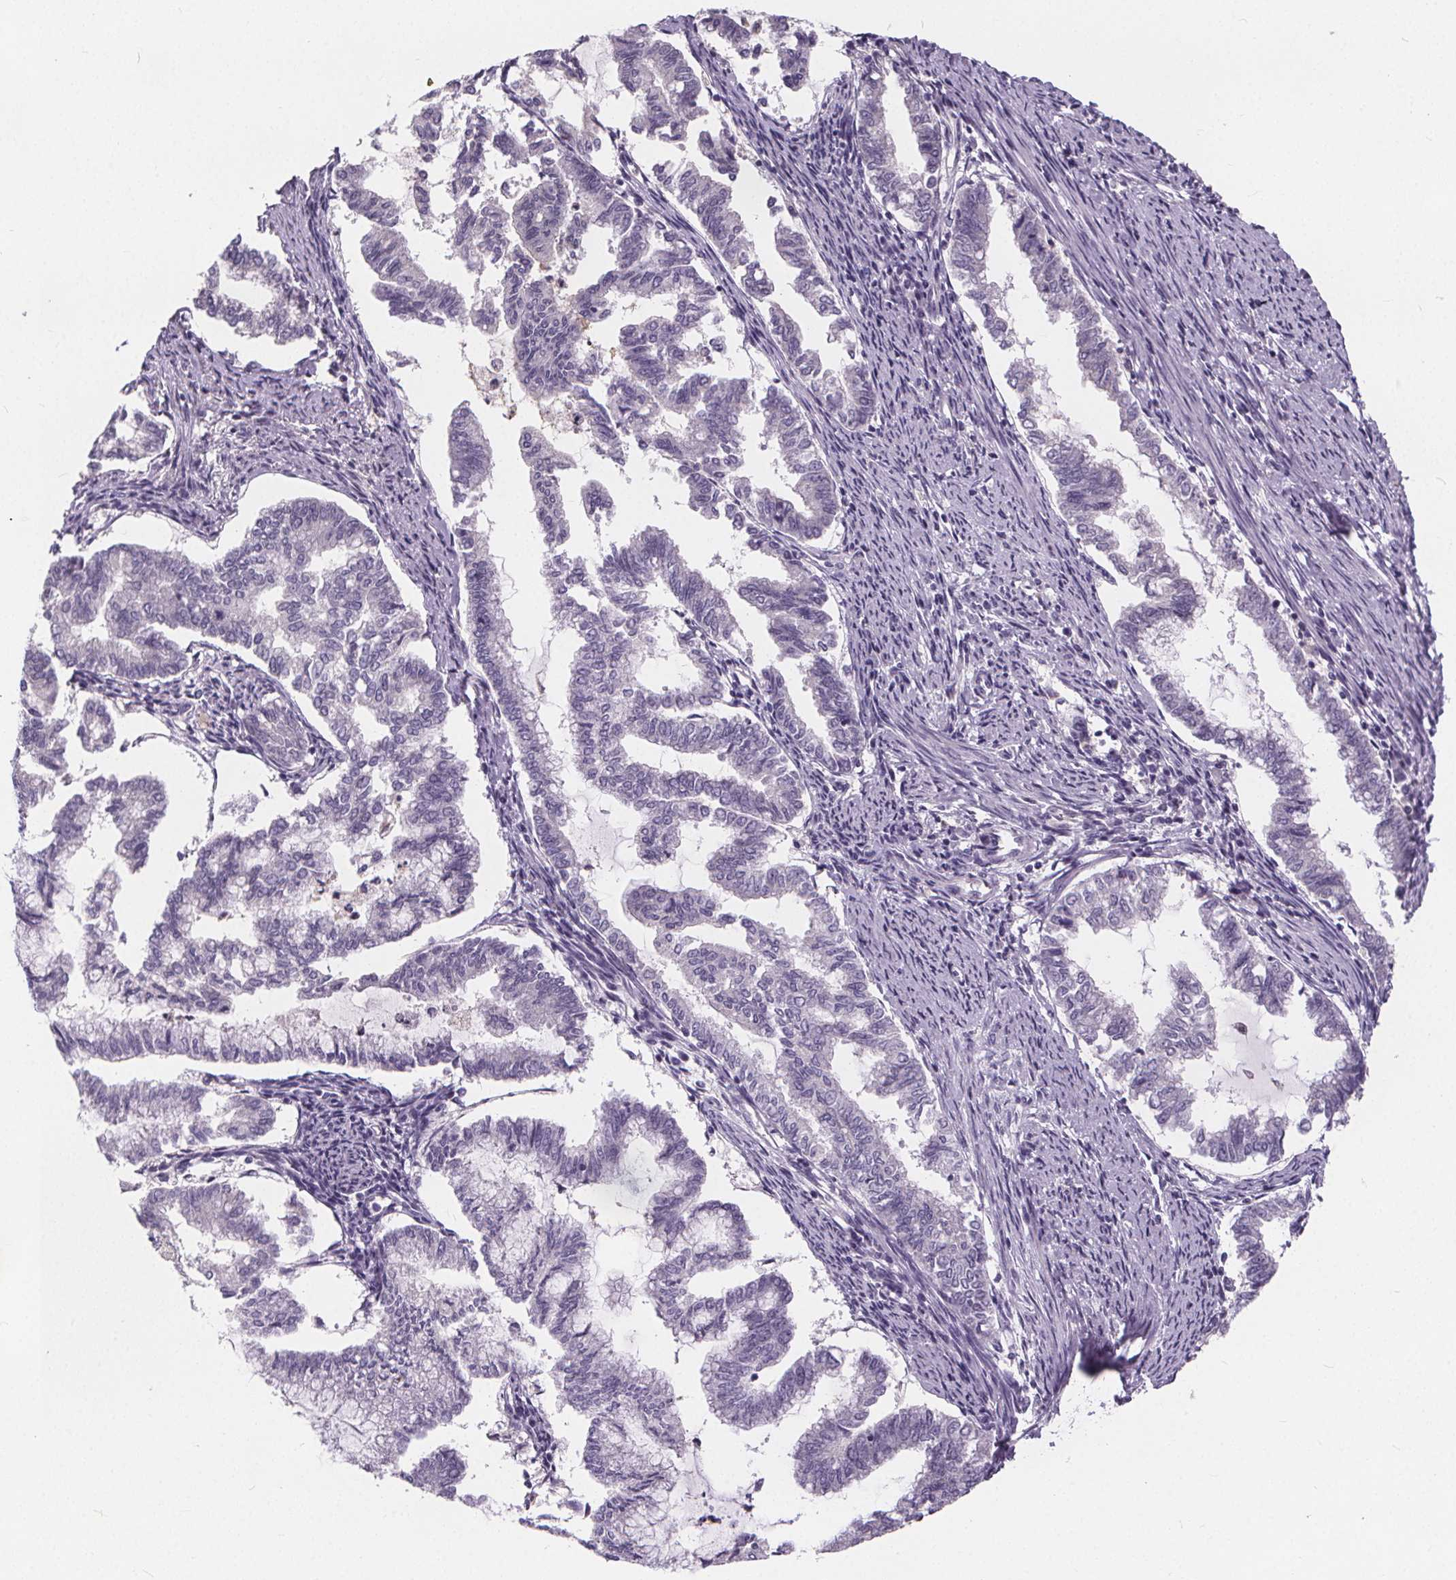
{"staining": {"intensity": "negative", "quantity": "none", "location": "none"}, "tissue": "endometrial cancer", "cell_type": "Tumor cells", "image_type": "cancer", "snomed": [{"axis": "morphology", "description": "Adenocarcinoma, NOS"}, {"axis": "topography", "description": "Endometrium"}], "caption": "Immunohistochemistry histopathology image of human endometrial cancer (adenocarcinoma) stained for a protein (brown), which shows no positivity in tumor cells.", "gene": "ATP6V1D", "patient": {"sex": "female", "age": 79}}